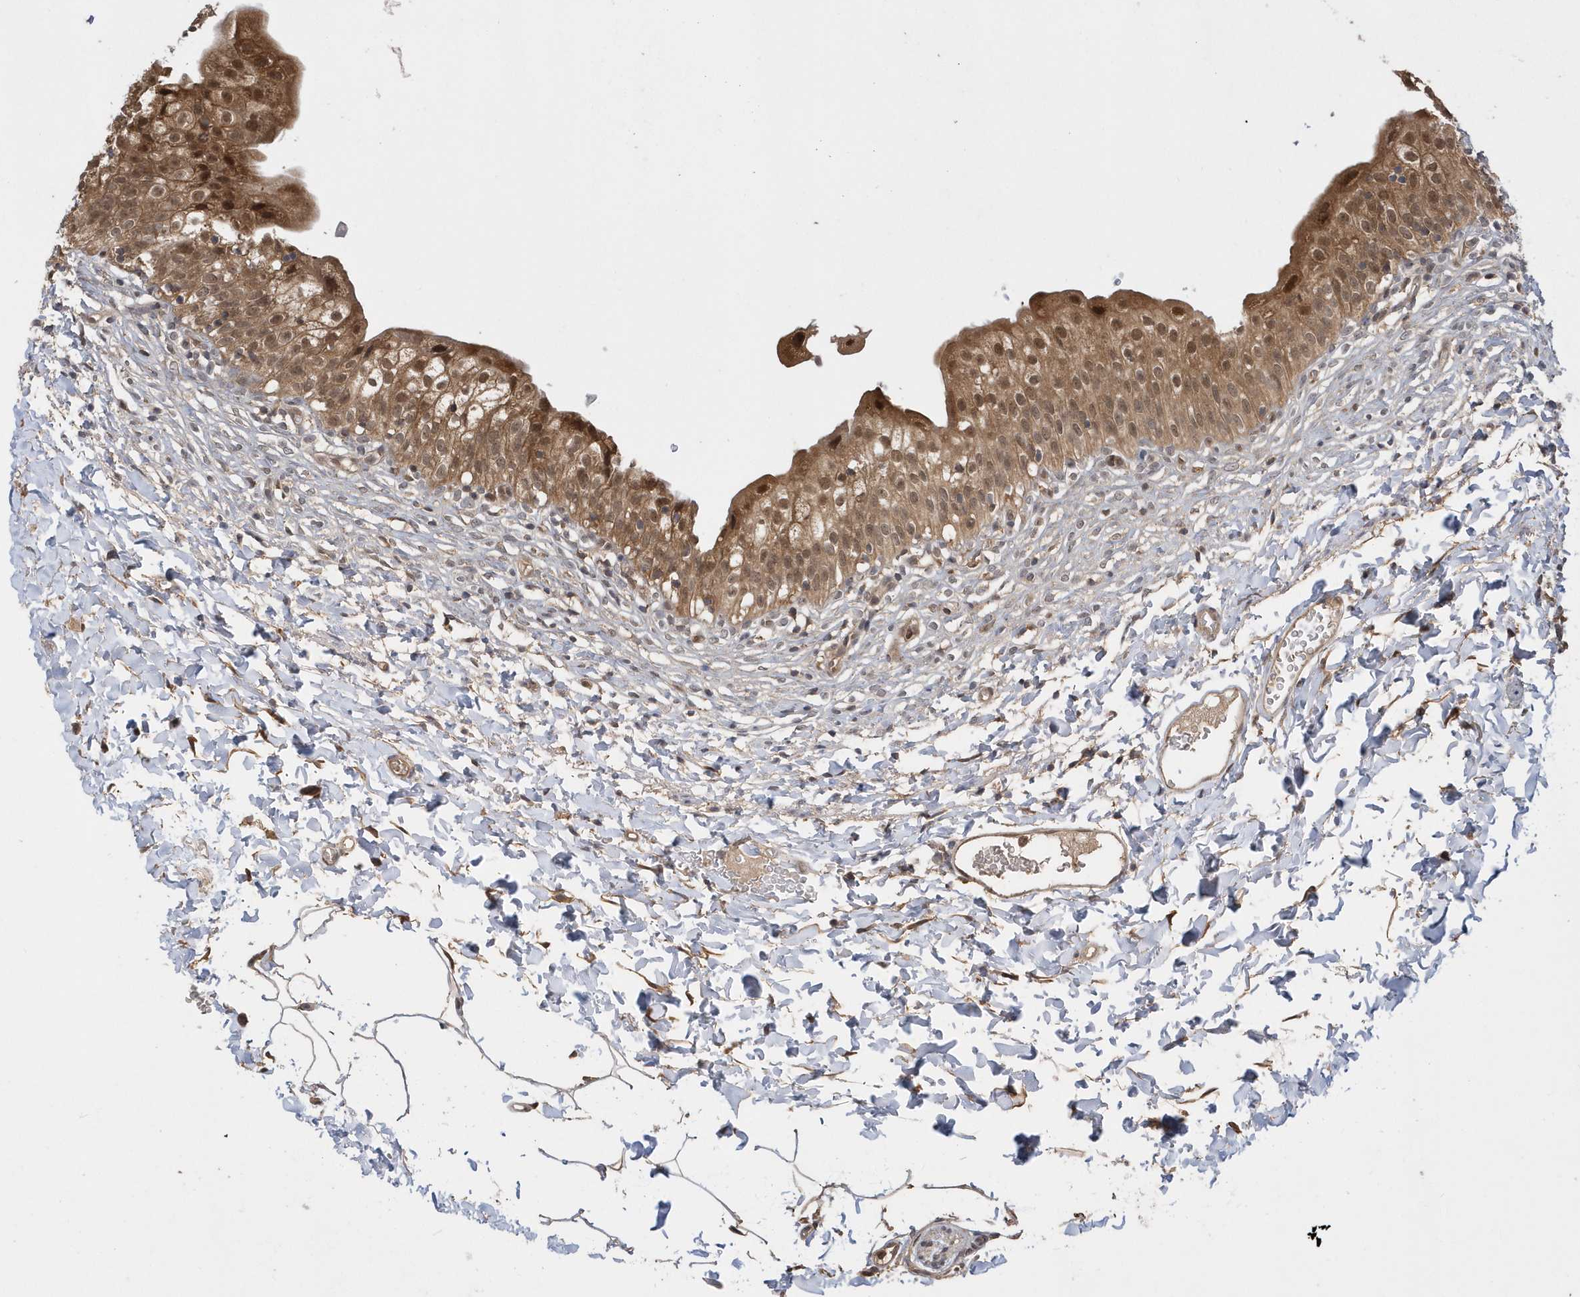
{"staining": {"intensity": "moderate", "quantity": ">75%", "location": "cytoplasmic/membranous,nuclear"}, "tissue": "urinary bladder", "cell_type": "Urothelial cells", "image_type": "normal", "snomed": [{"axis": "morphology", "description": "Normal tissue, NOS"}, {"axis": "topography", "description": "Urinary bladder"}], "caption": "Protein staining shows moderate cytoplasmic/membranous,nuclear expression in approximately >75% of urothelial cells in benign urinary bladder. Using DAB (3,3'-diaminobenzidine) (brown) and hematoxylin (blue) stains, captured at high magnification using brightfield microscopy.", "gene": "RPEL1", "patient": {"sex": "male", "age": 55}}